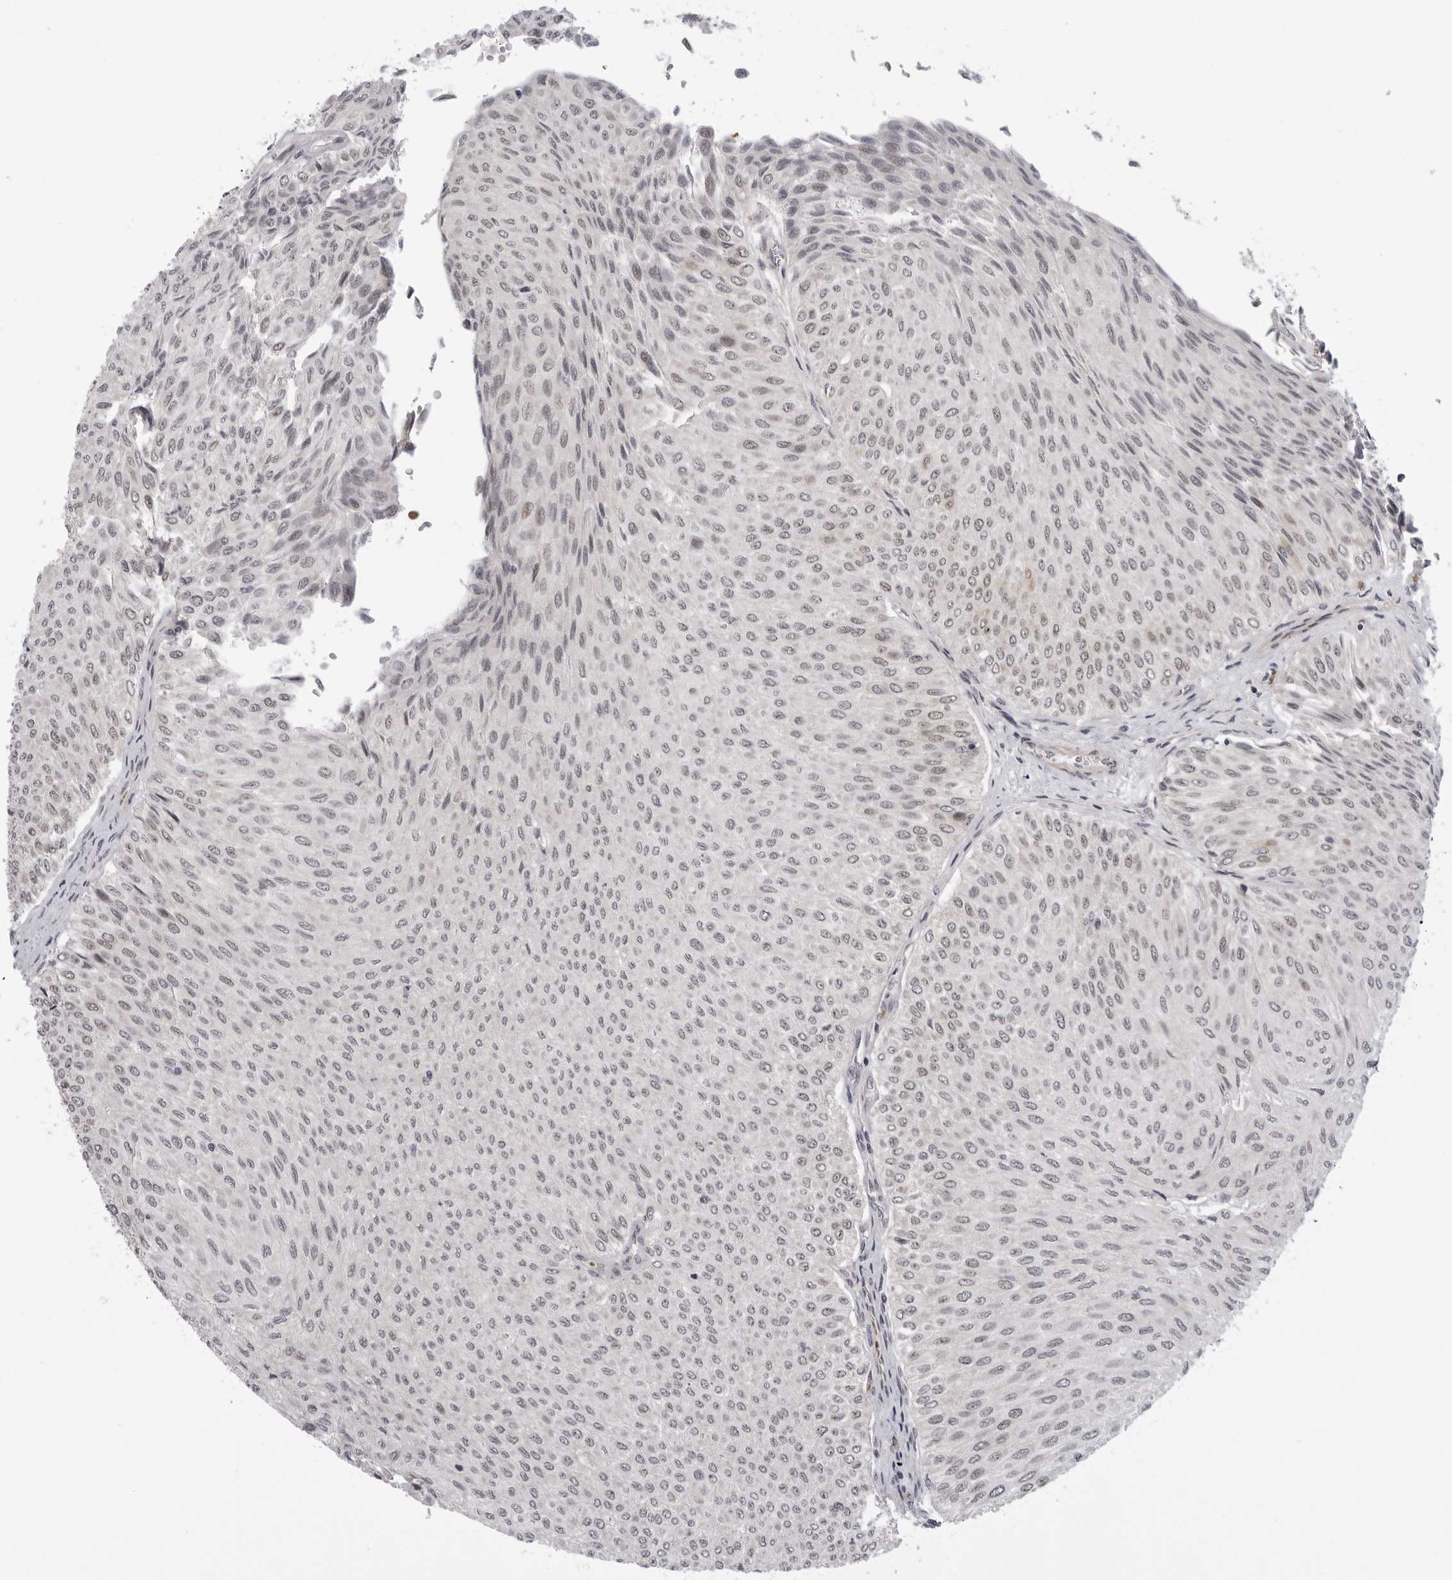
{"staining": {"intensity": "weak", "quantity": ">75%", "location": "cytoplasmic/membranous,nuclear"}, "tissue": "urothelial cancer", "cell_type": "Tumor cells", "image_type": "cancer", "snomed": [{"axis": "morphology", "description": "Urothelial carcinoma, Low grade"}, {"axis": "topography", "description": "Urinary bladder"}], "caption": "Urothelial cancer stained for a protein reveals weak cytoplasmic/membranous and nuclear positivity in tumor cells.", "gene": "ALPK2", "patient": {"sex": "male", "age": 78}}